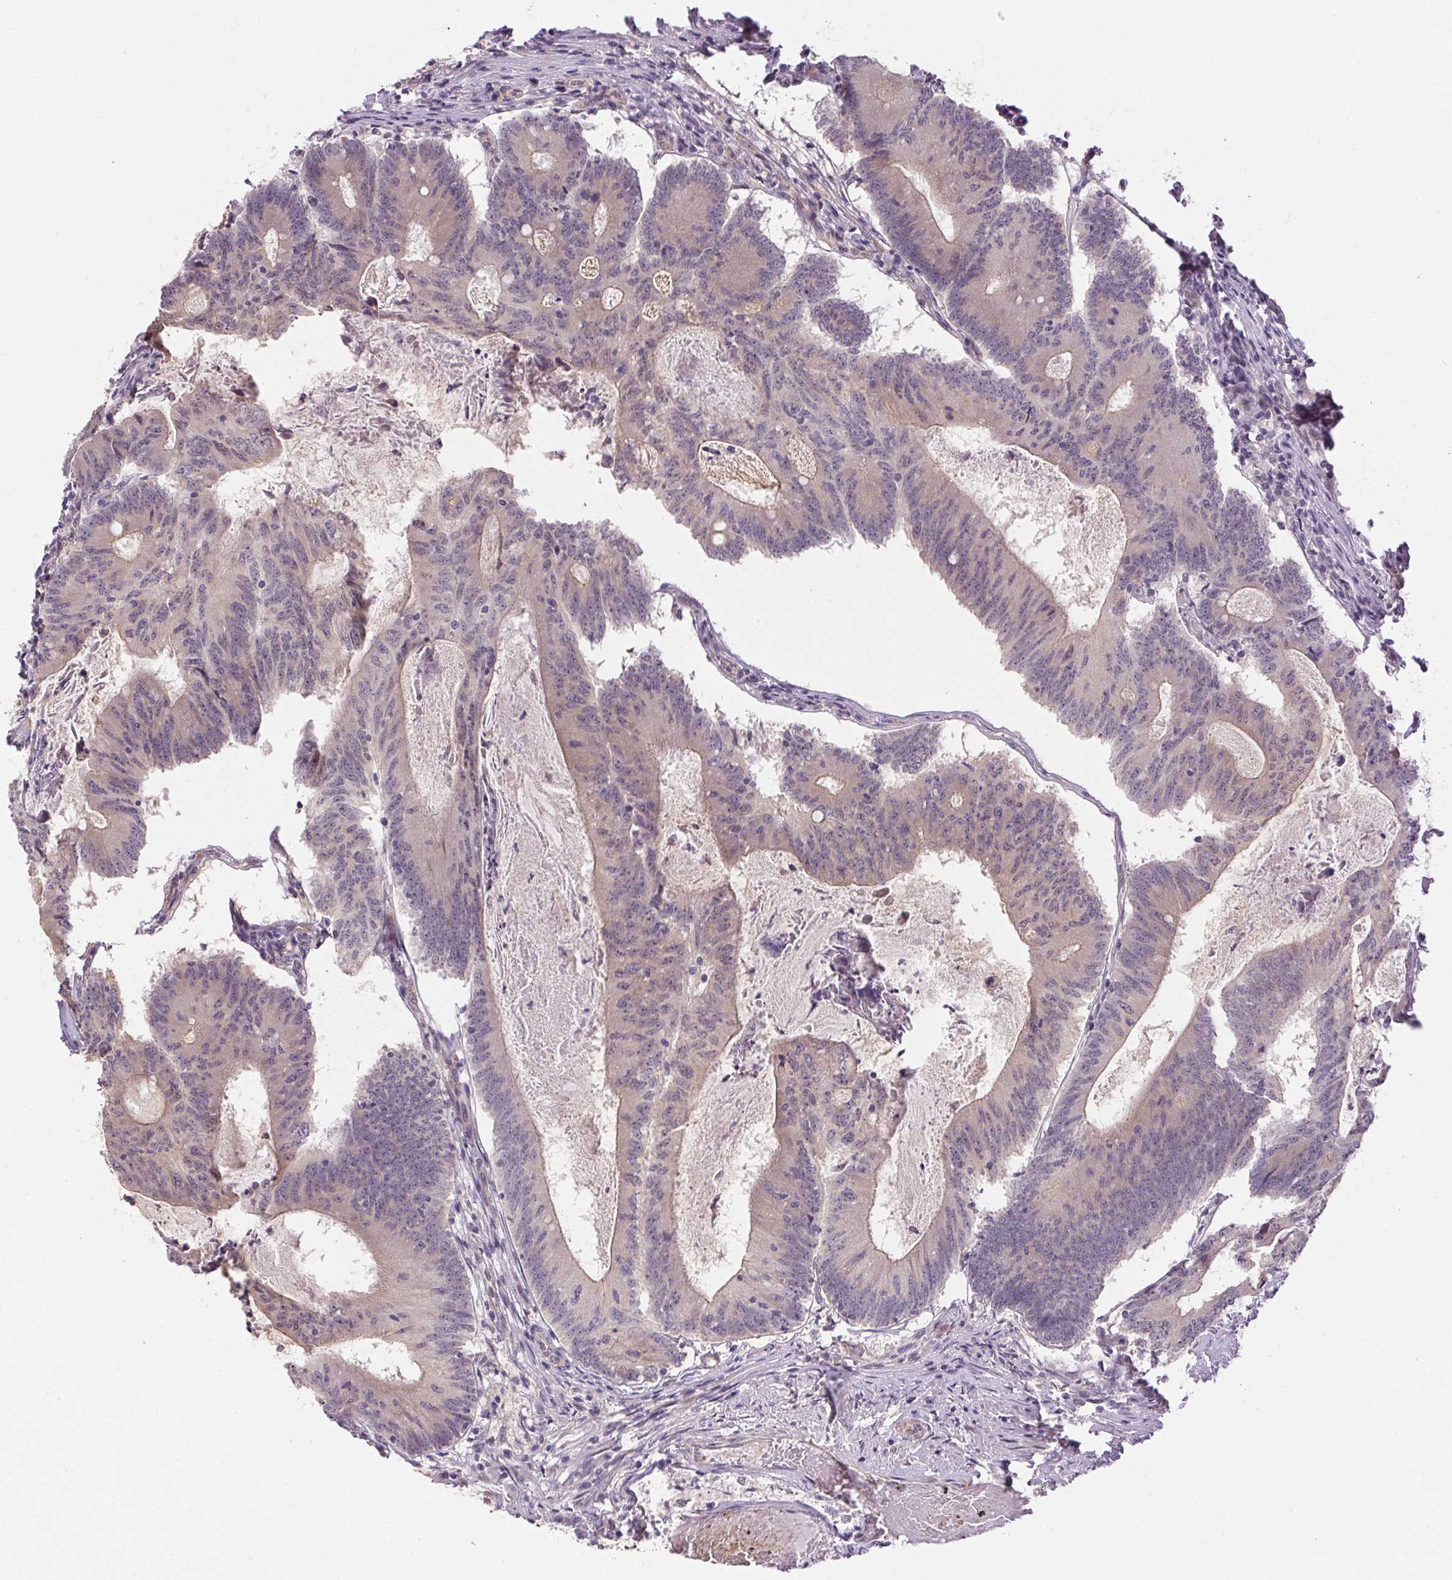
{"staining": {"intensity": "negative", "quantity": "none", "location": "none"}, "tissue": "colorectal cancer", "cell_type": "Tumor cells", "image_type": "cancer", "snomed": [{"axis": "morphology", "description": "Adenocarcinoma, NOS"}, {"axis": "topography", "description": "Colon"}], "caption": "A high-resolution micrograph shows IHC staining of colorectal adenocarcinoma, which demonstrates no significant expression in tumor cells. The staining was performed using DAB to visualize the protein expression in brown, while the nuclei were stained in blue with hematoxylin (Magnification: 20x).", "gene": "CFAP92", "patient": {"sex": "female", "age": 70}}